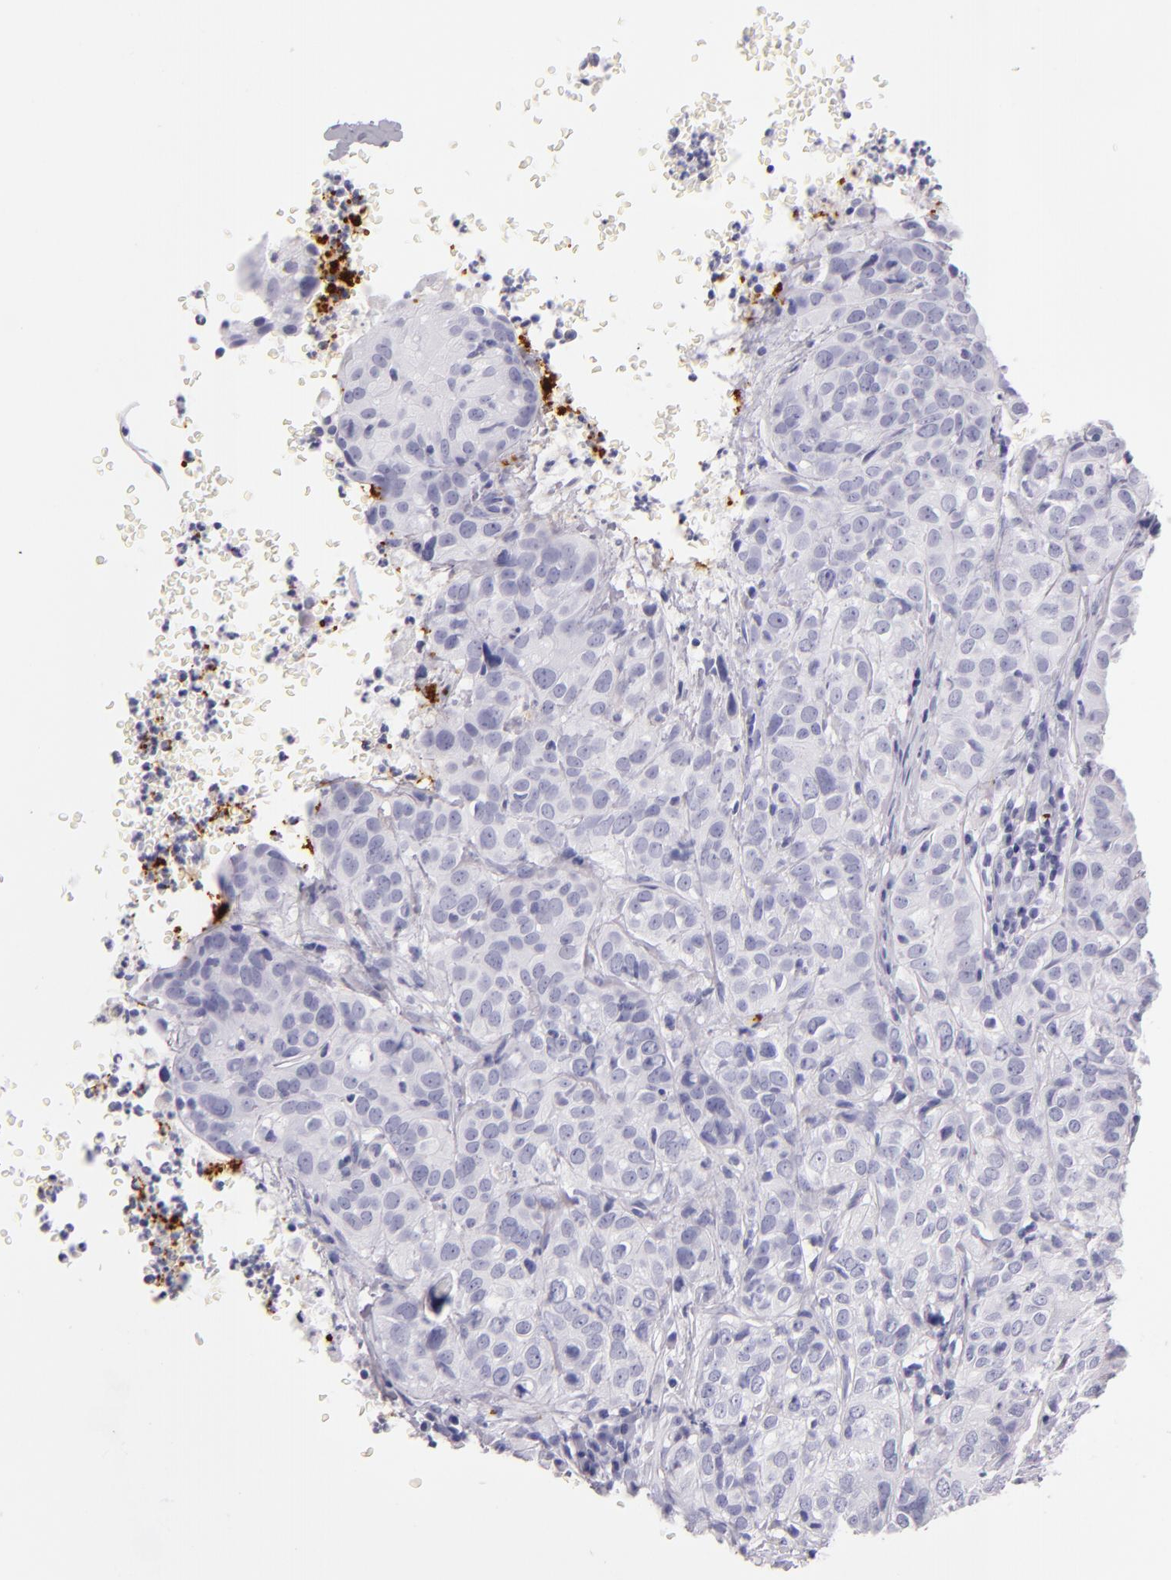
{"staining": {"intensity": "negative", "quantity": "none", "location": "none"}, "tissue": "cervical cancer", "cell_type": "Tumor cells", "image_type": "cancer", "snomed": [{"axis": "morphology", "description": "Squamous cell carcinoma, NOS"}, {"axis": "topography", "description": "Cervix"}], "caption": "Photomicrograph shows no protein expression in tumor cells of cervical squamous cell carcinoma tissue.", "gene": "GP1BA", "patient": {"sex": "female", "age": 38}}